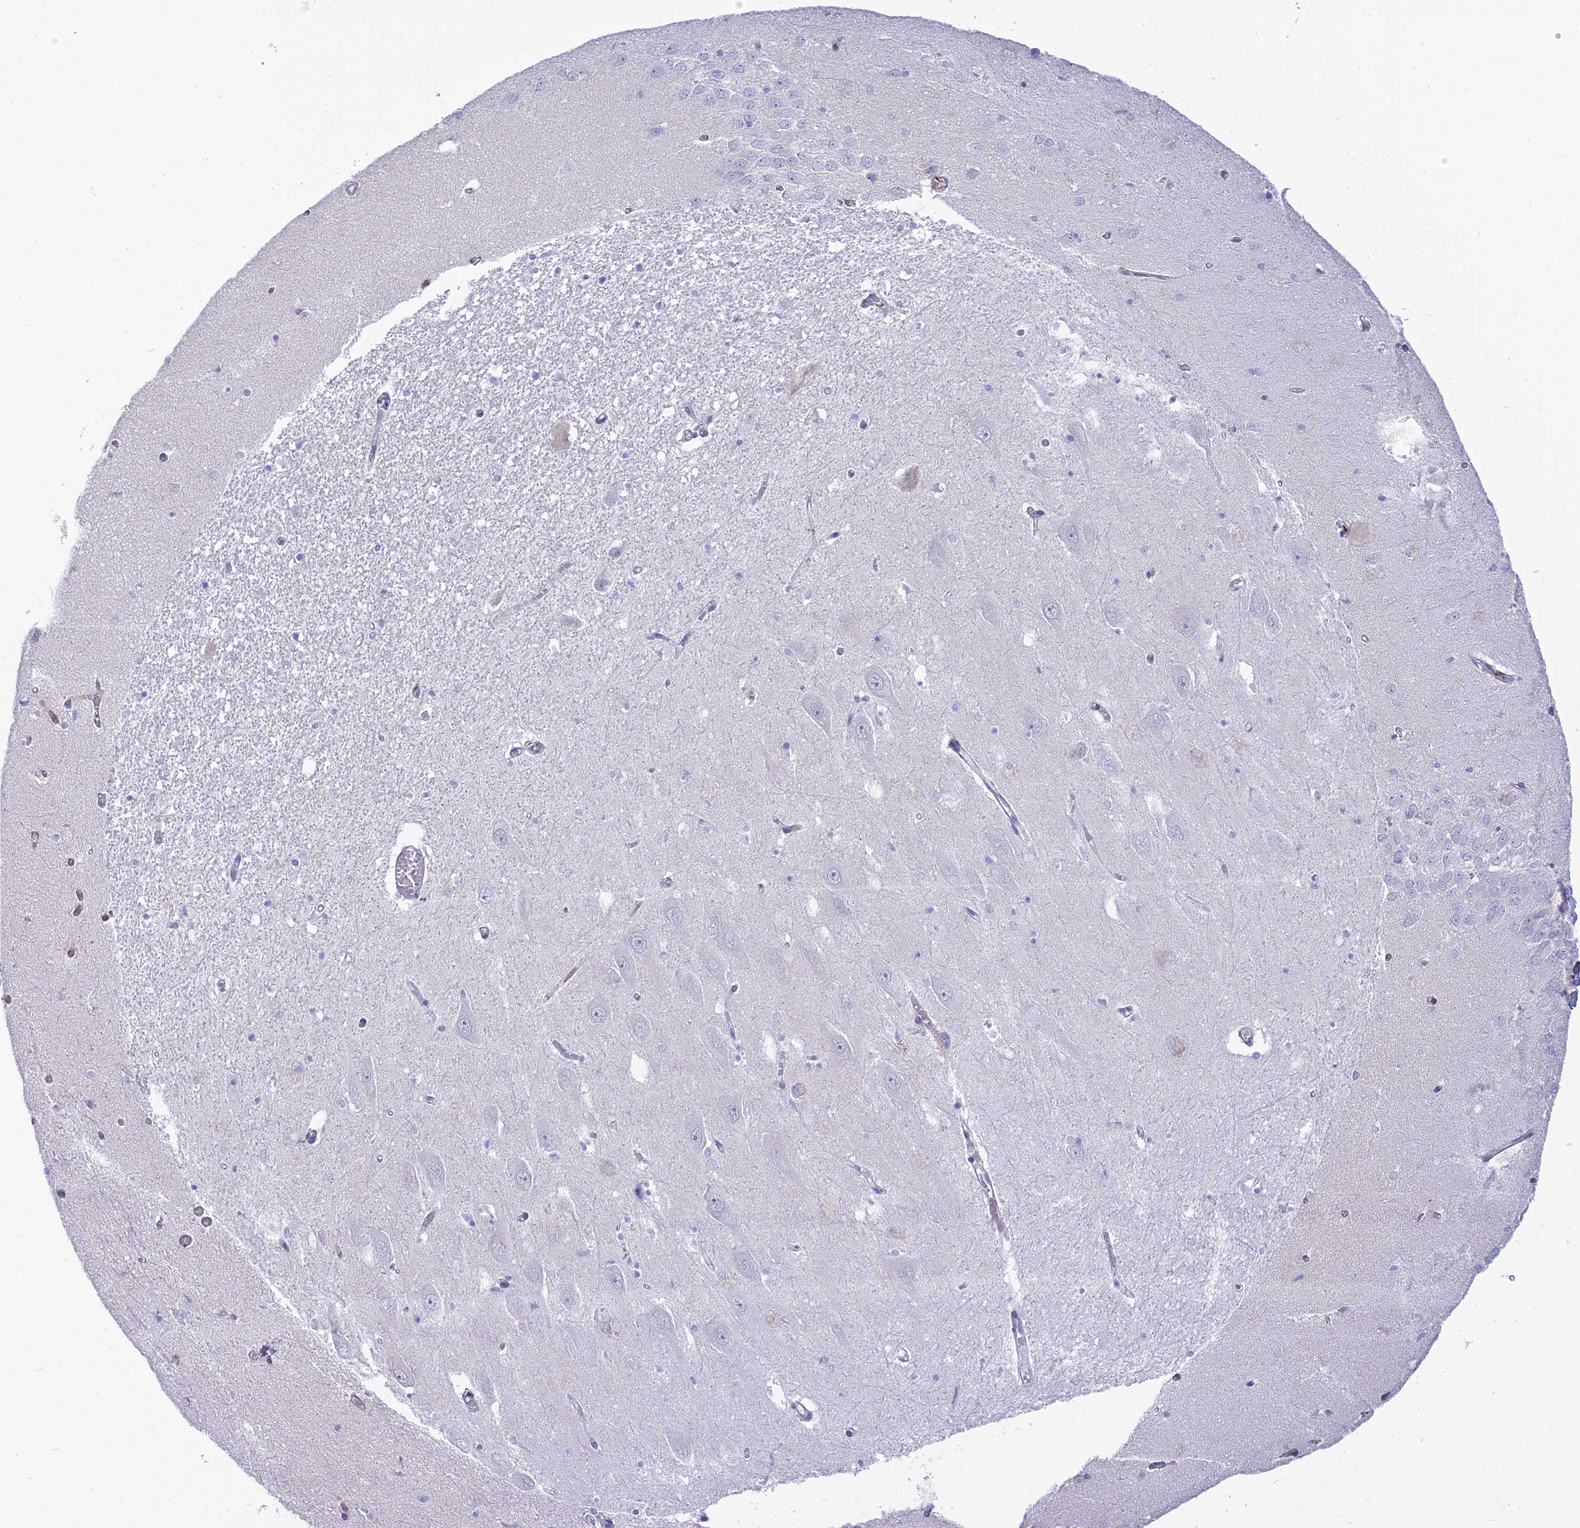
{"staining": {"intensity": "negative", "quantity": "none", "location": "none"}, "tissue": "hippocampus", "cell_type": "Glial cells", "image_type": "normal", "snomed": [{"axis": "morphology", "description": "Normal tissue, NOS"}, {"axis": "topography", "description": "Hippocampus"}], "caption": "Human hippocampus stained for a protein using immunohistochemistry (IHC) displays no positivity in glial cells.", "gene": "MBD3L1", "patient": {"sex": "female", "age": 64}}